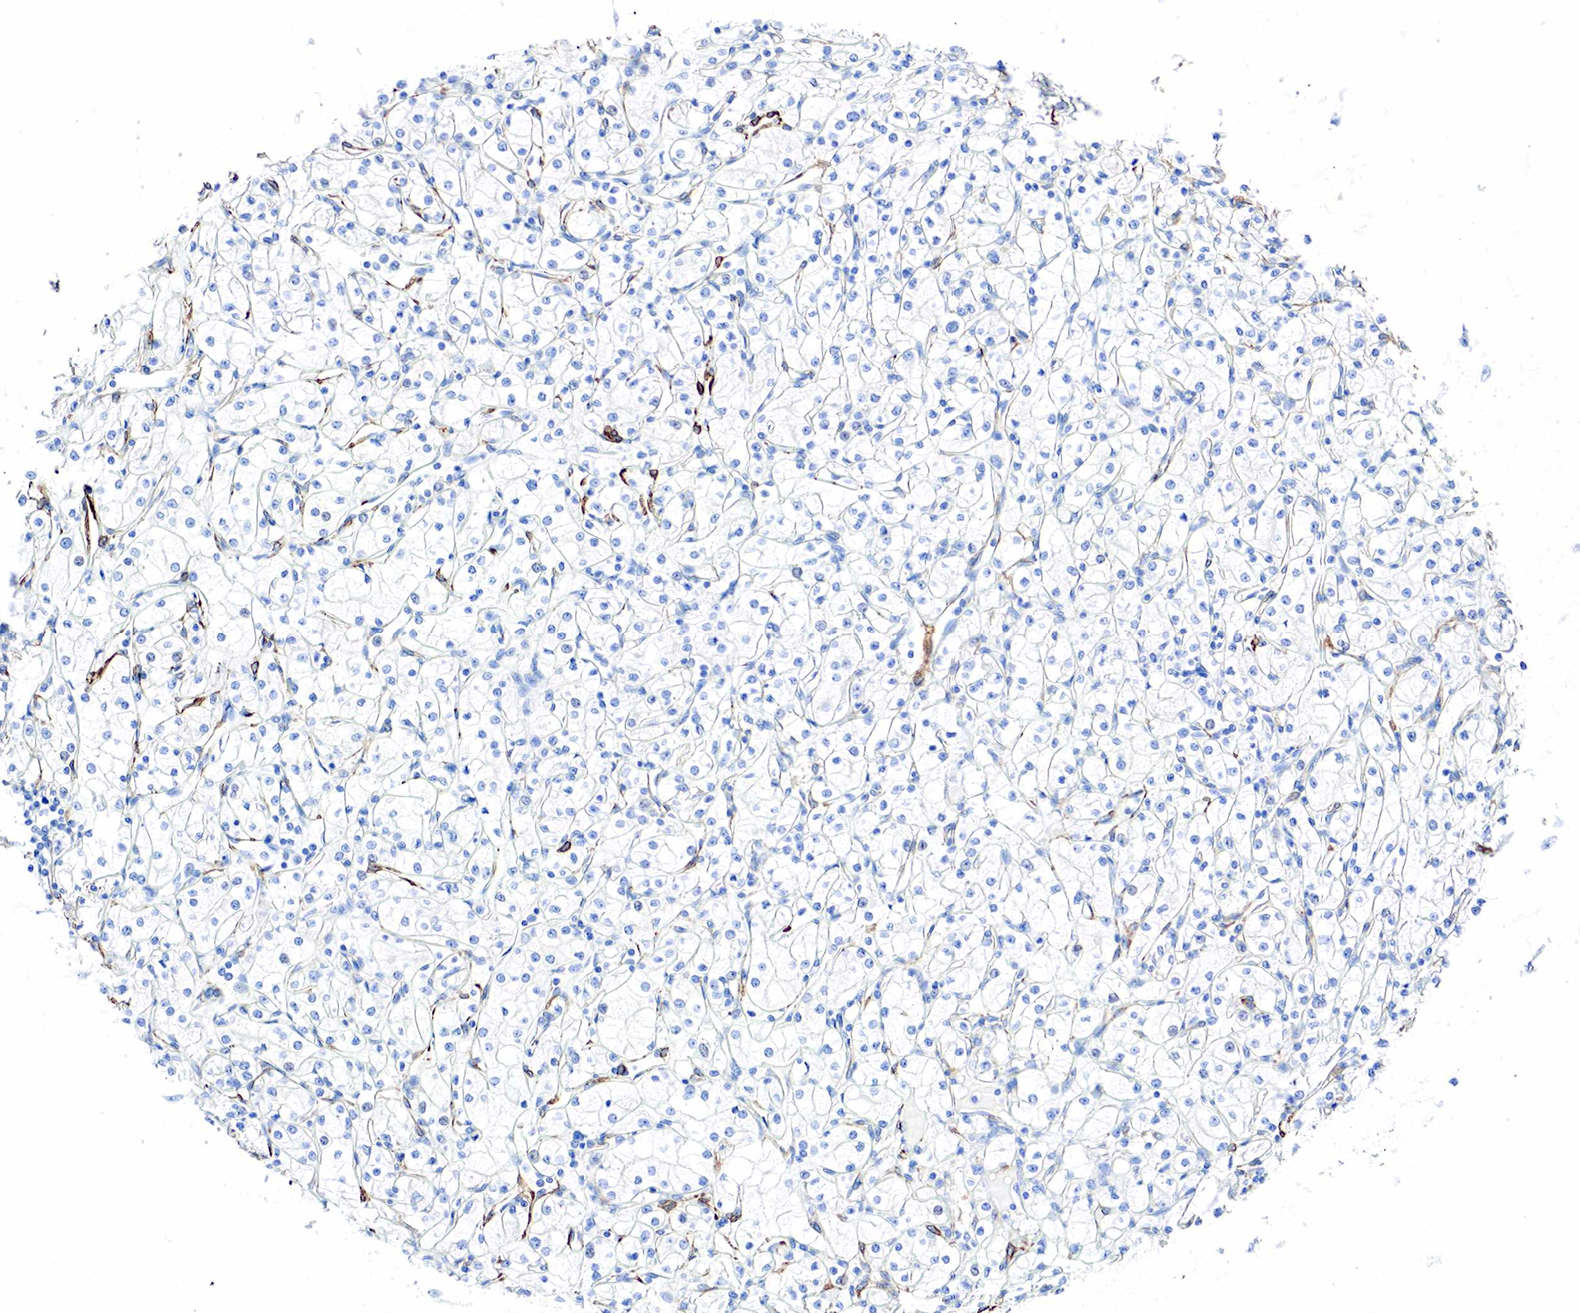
{"staining": {"intensity": "negative", "quantity": "none", "location": "none"}, "tissue": "renal cancer", "cell_type": "Tumor cells", "image_type": "cancer", "snomed": [{"axis": "morphology", "description": "Adenocarcinoma, NOS"}, {"axis": "topography", "description": "Kidney"}], "caption": "An image of human renal adenocarcinoma is negative for staining in tumor cells.", "gene": "ACTA1", "patient": {"sex": "male", "age": 61}}